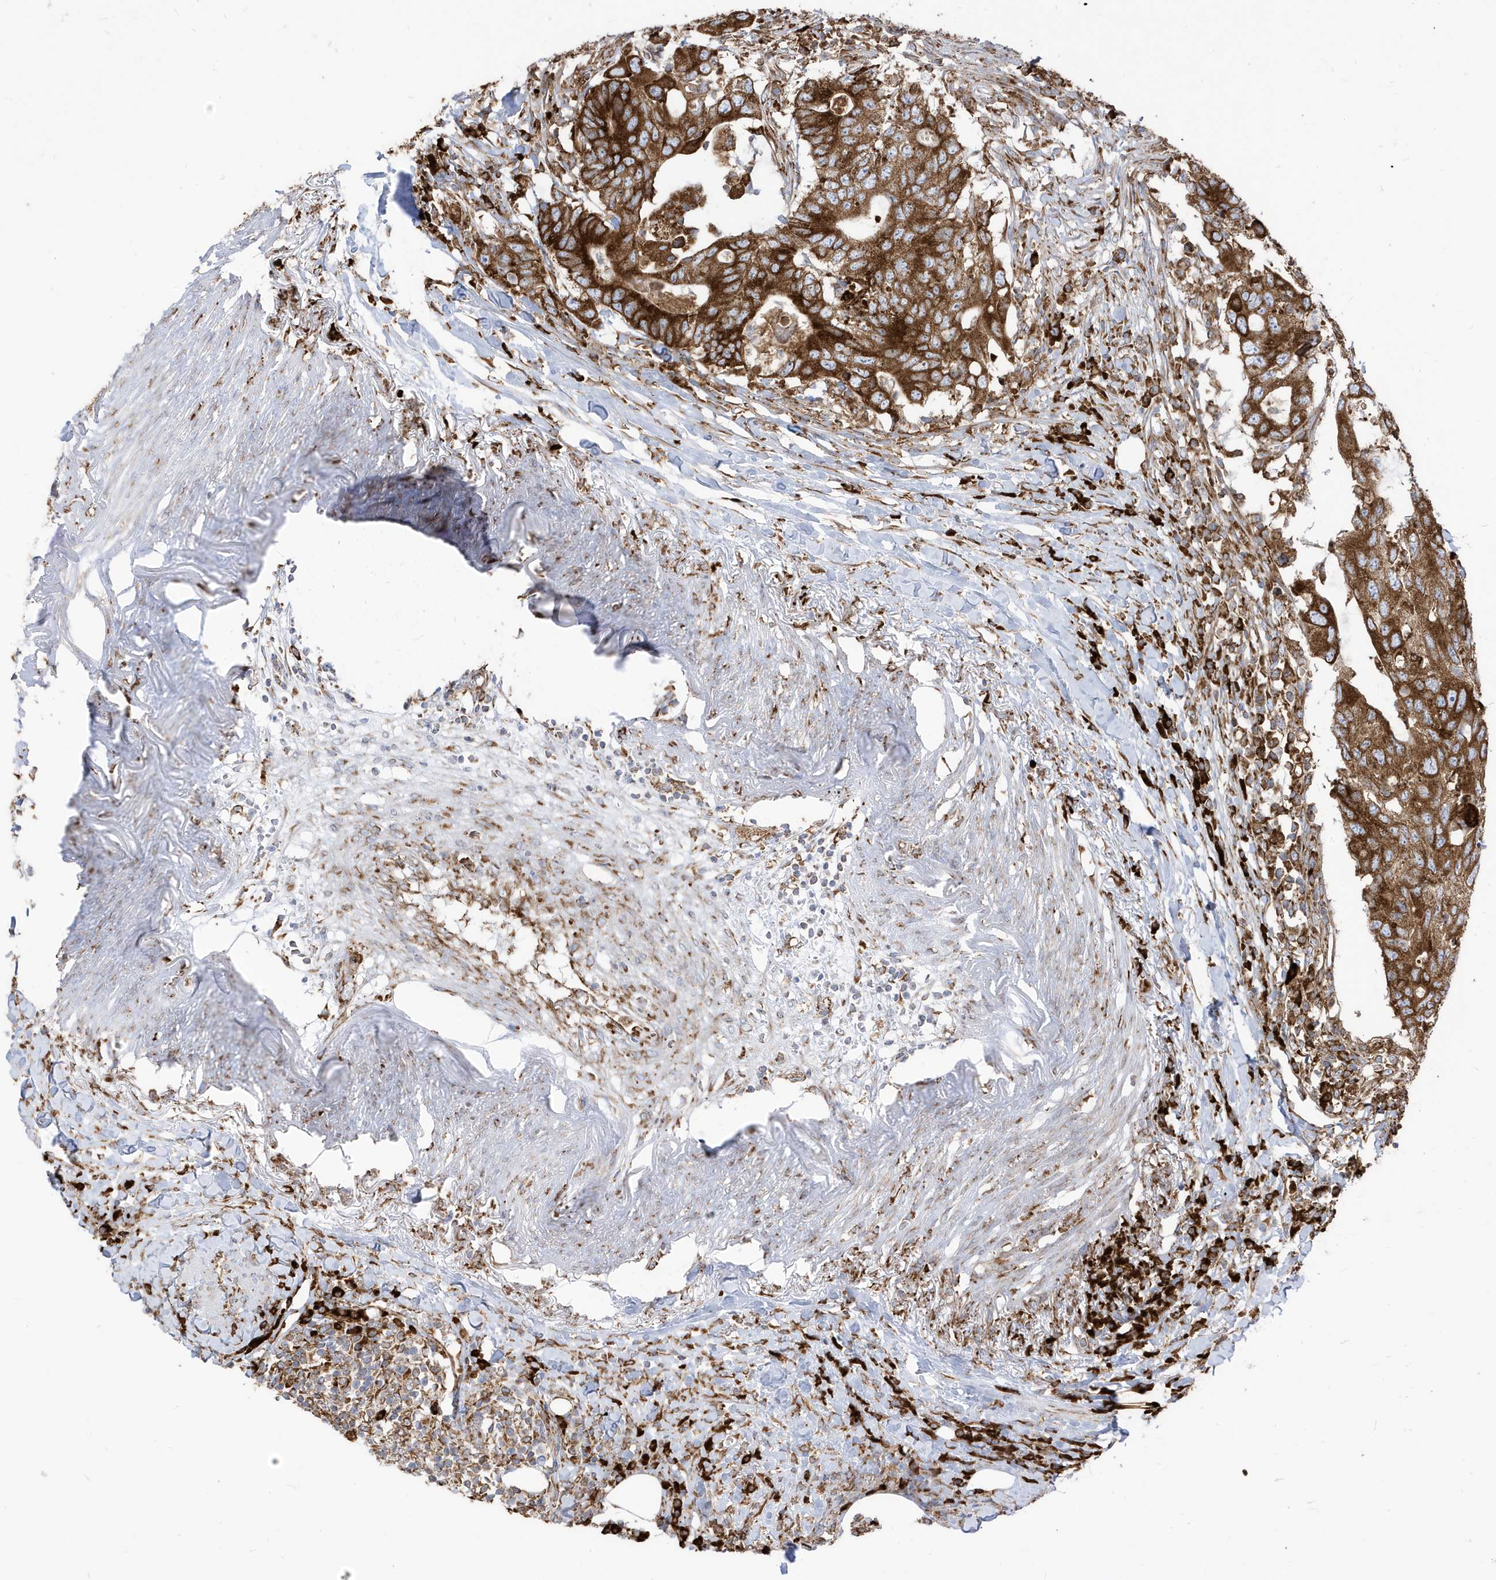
{"staining": {"intensity": "strong", "quantity": ">75%", "location": "cytoplasmic/membranous"}, "tissue": "colorectal cancer", "cell_type": "Tumor cells", "image_type": "cancer", "snomed": [{"axis": "morphology", "description": "Adenocarcinoma, NOS"}, {"axis": "topography", "description": "Colon"}], "caption": "The histopathology image reveals staining of colorectal adenocarcinoma, revealing strong cytoplasmic/membranous protein expression (brown color) within tumor cells.", "gene": "PDIA6", "patient": {"sex": "male", "age": 71}}